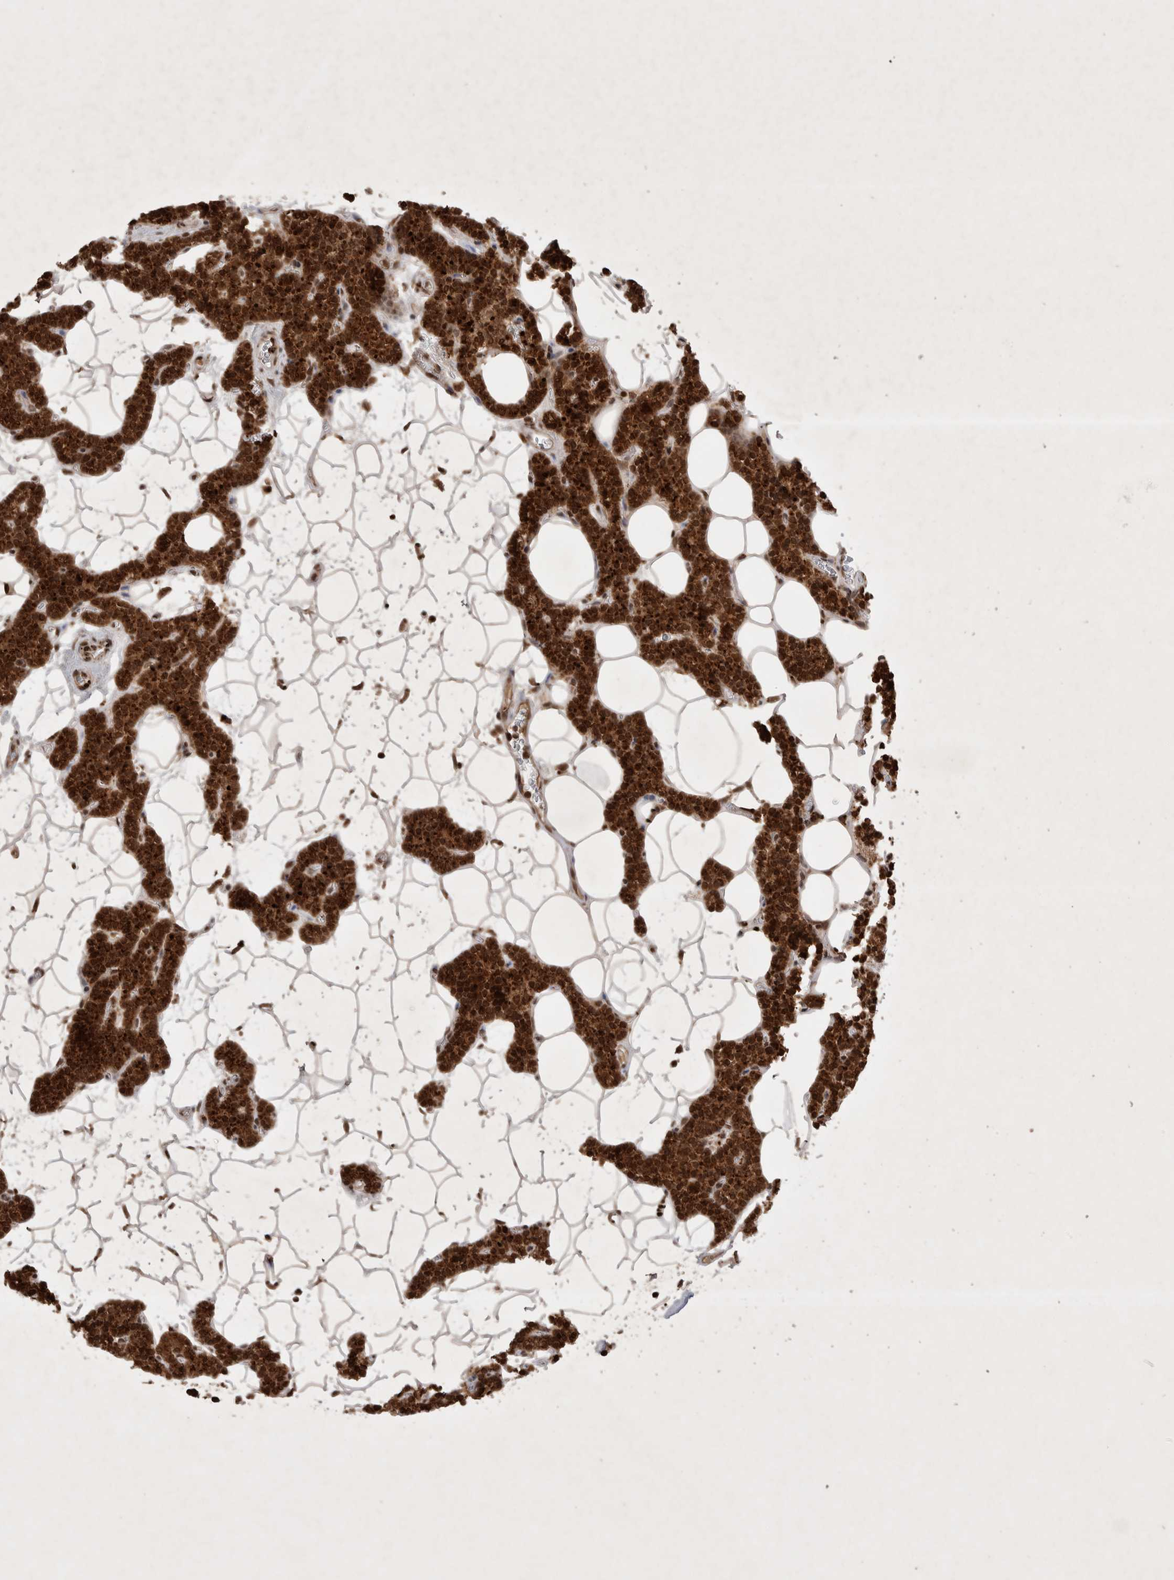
{"staining": {"intensity": "strong", "quantity": ">75%", "location": "cytoplasmic/membranous"}, "tissue": "parathyroid gland", "cell_type": "Glandular cells", "image_type": "normal", "snomed": [{"axis": "morphology", "description": "Normal tissue, NOS"}, {"axis": "topography", "description": "Parathyroid gland"}], "caption": "This photomicrograph shows immunohistochemistry staining of benign human parathyroid gland, with high strong cytoplasmic/membranous staining in about >75% of glandular cells.", "gene": "FAM221A", "patient": {"sex": "male", "age": 42}}